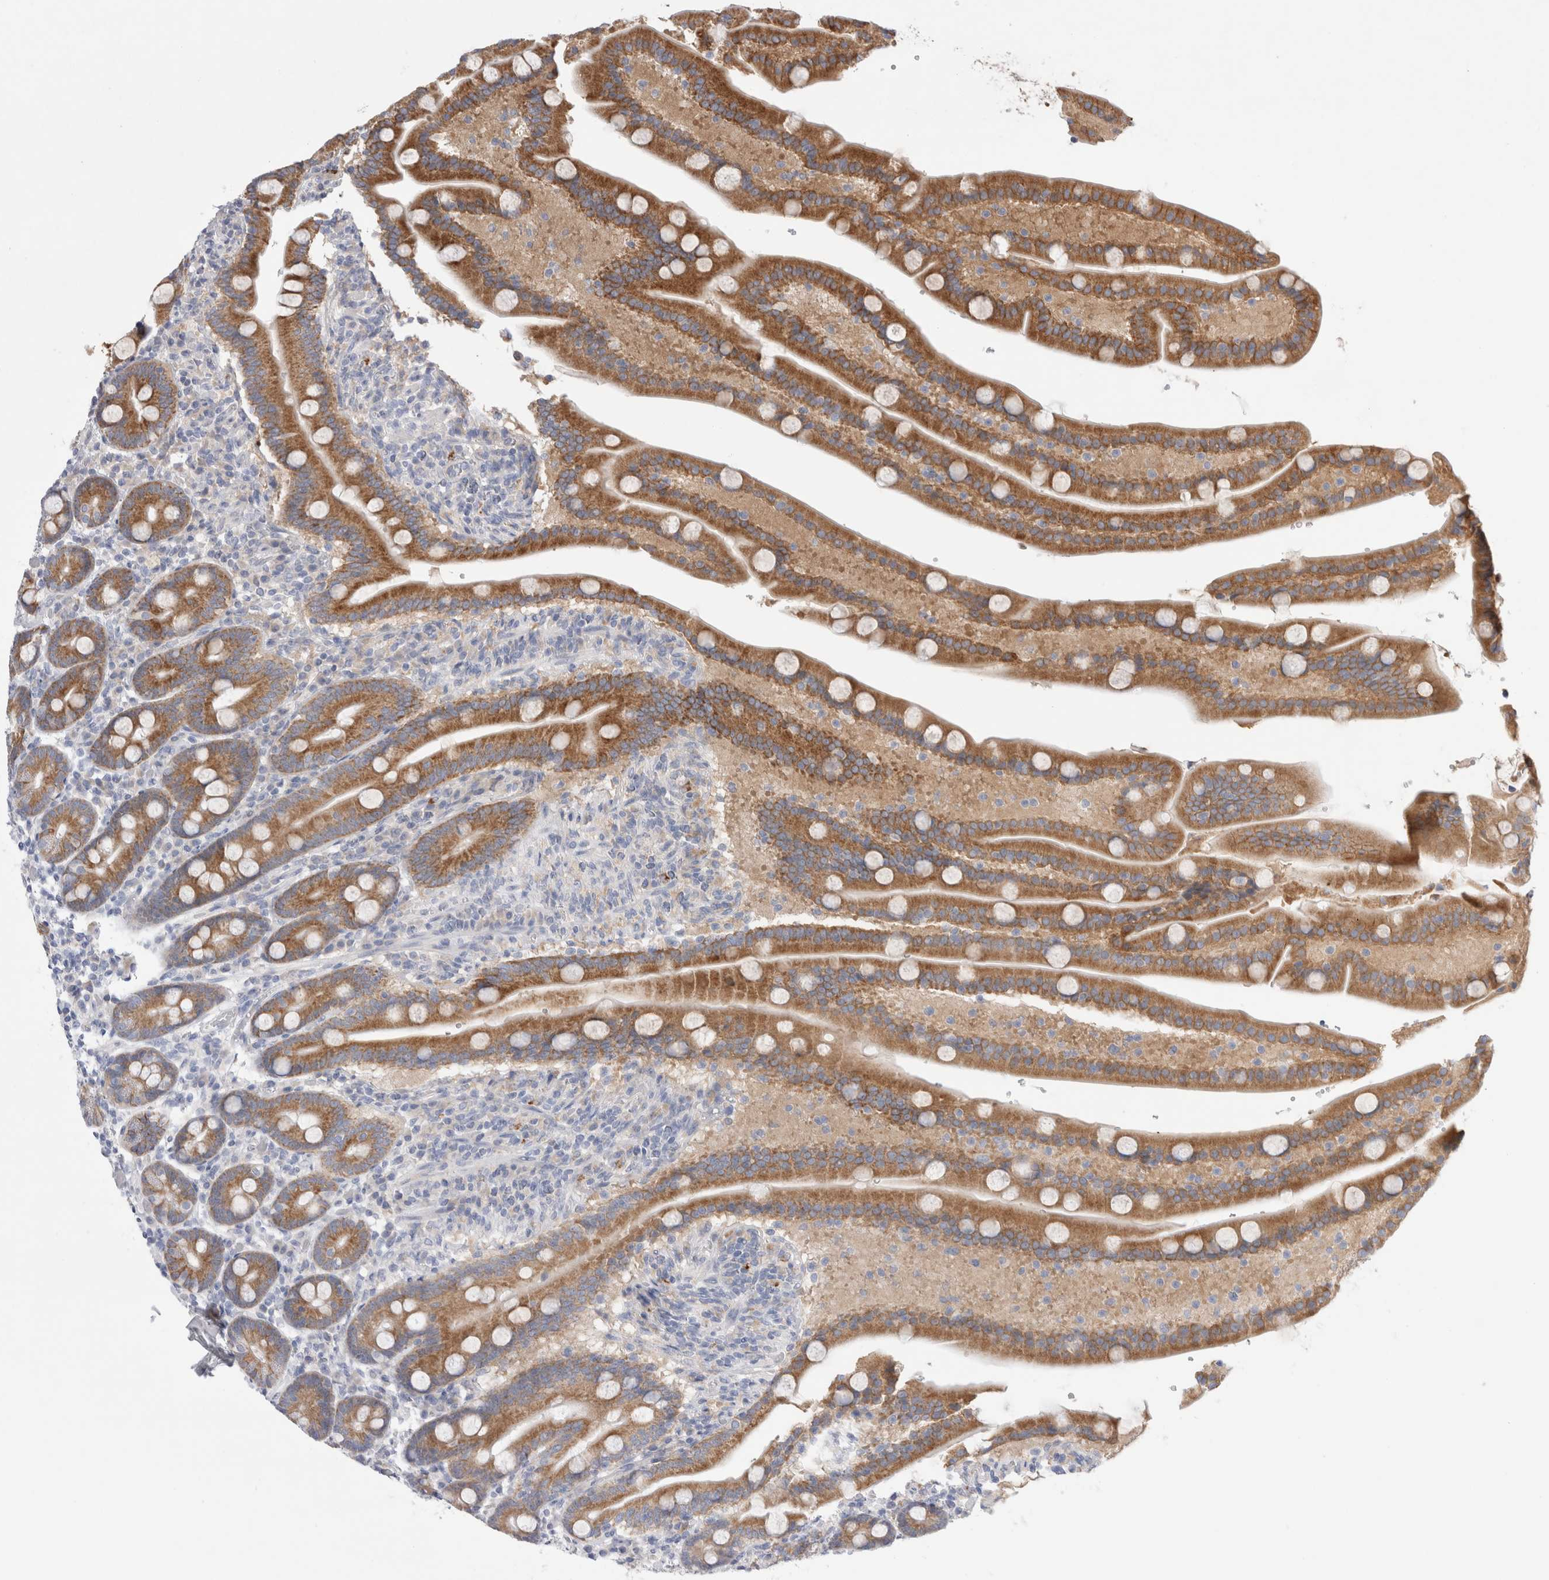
{"staining": {"intensity": "strong", "quantity": ">75%", "location": "cytoplasmic/membranous"}, "tissue": "duodenum", "cell_type": "Glandular cells", "image_type": "normal", "snomed": [{"axis": "morphology", "description": "Normal tissue, NOS"}, {"axis": "topography", "description": "Duodenum"}], "caption": "Protein analysis of unremarkable duodenum displays strong cytoplasmic/membranous expression in about >75% of glandular cells.", "gene": "RBM12B", "patient": {"sex": "male", "age": 54}}